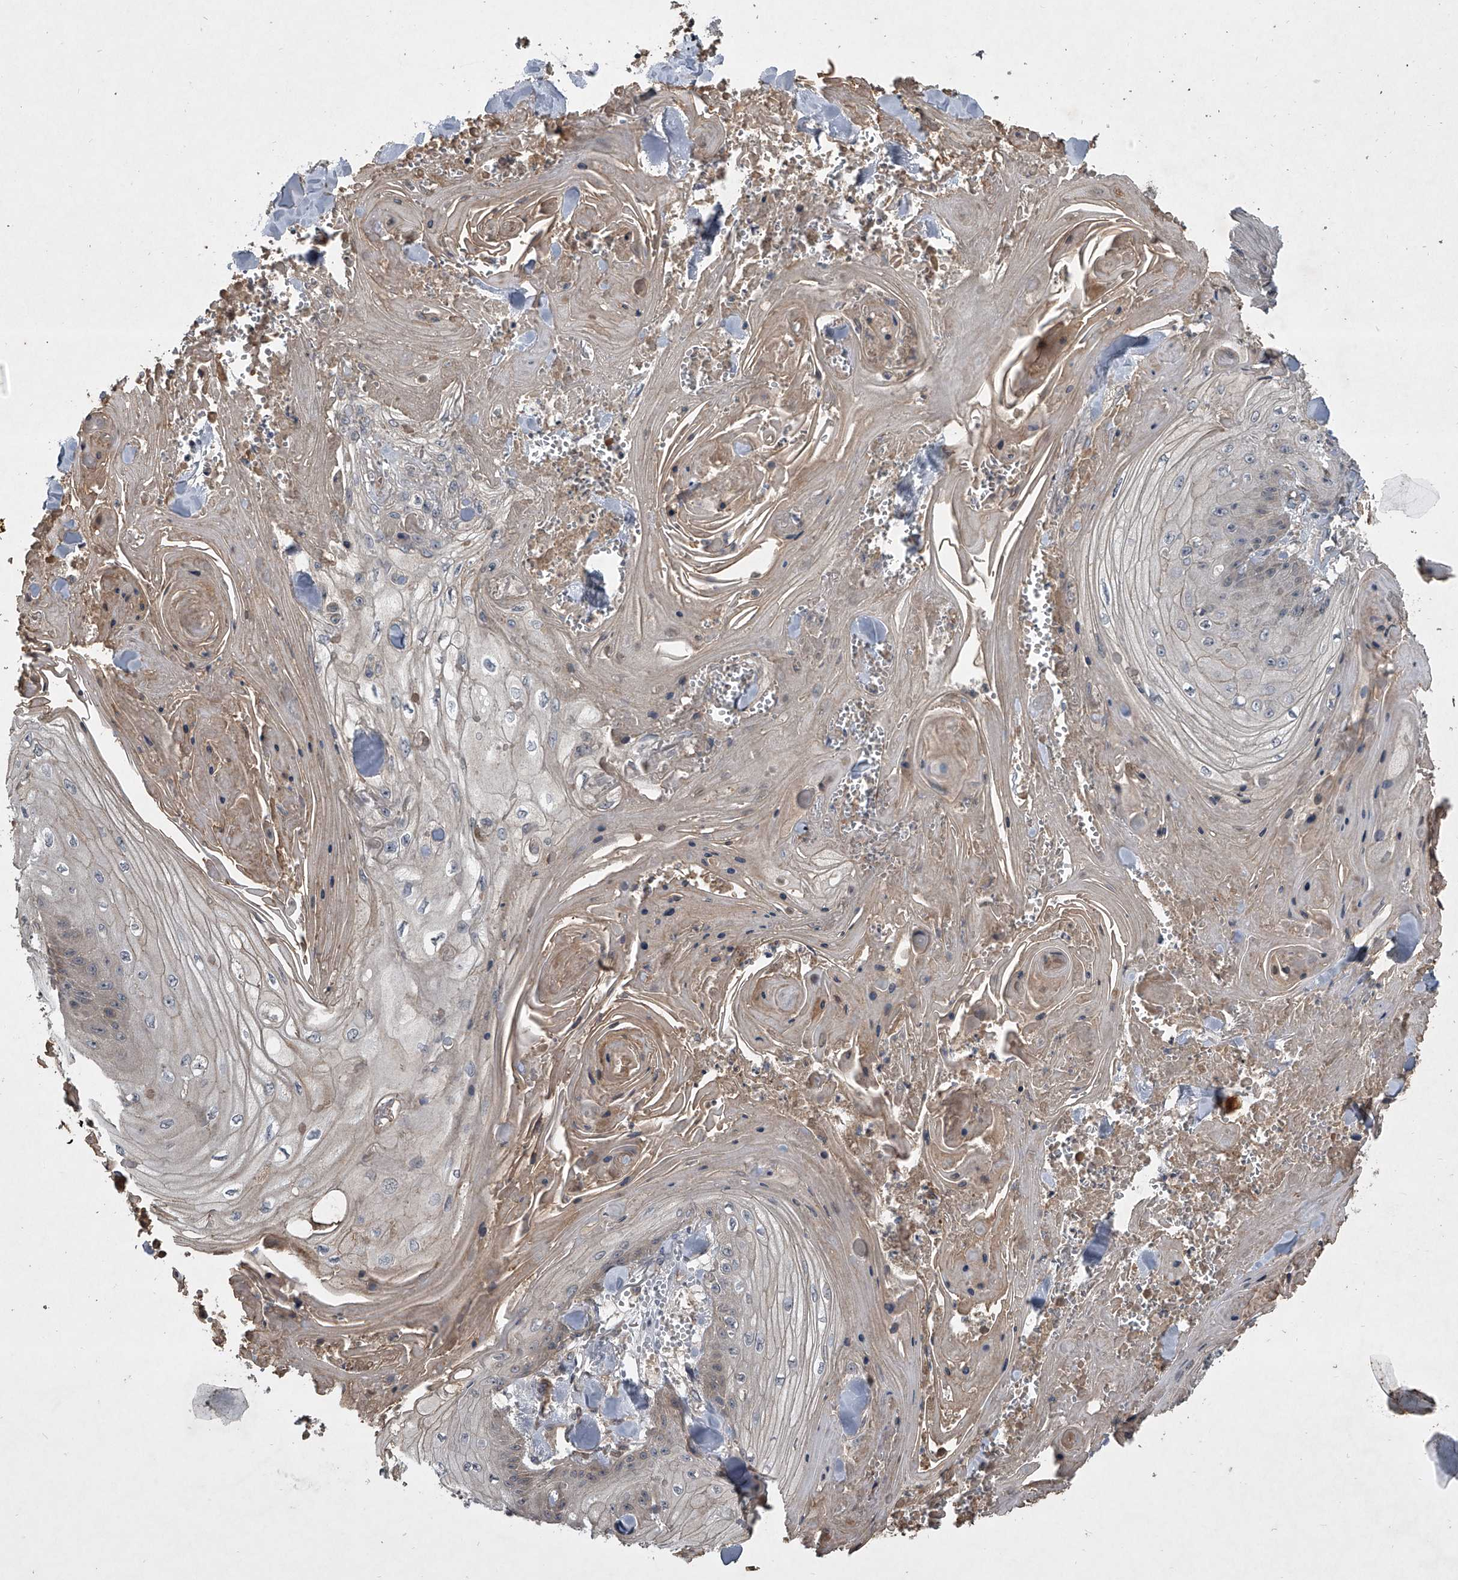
{"staining": {"intensity": "negative", "quantity": "none", "location": "none"}, "tissue": "skin cancer", "cell_type": "Tumor cells", "image_type": "cancer", "snomed": [{"axis": "morphology", "description": "Squamous cell carcinoma, NOS"}, {"axis": "topography", "description": "Skin"}], "caption": "Tumor cells are negative for brown protein staining in skin cancer (squamous cell carcinoma). Brightfield microscopy of immunohistochemistry (IHC) stained with DAB (3,3'-diaminobenzidine) (brown) and hematoxylin (blue), captured at high magnification.", "gene": "NFS1", "patient": {"sex": "male", "age": 74}}